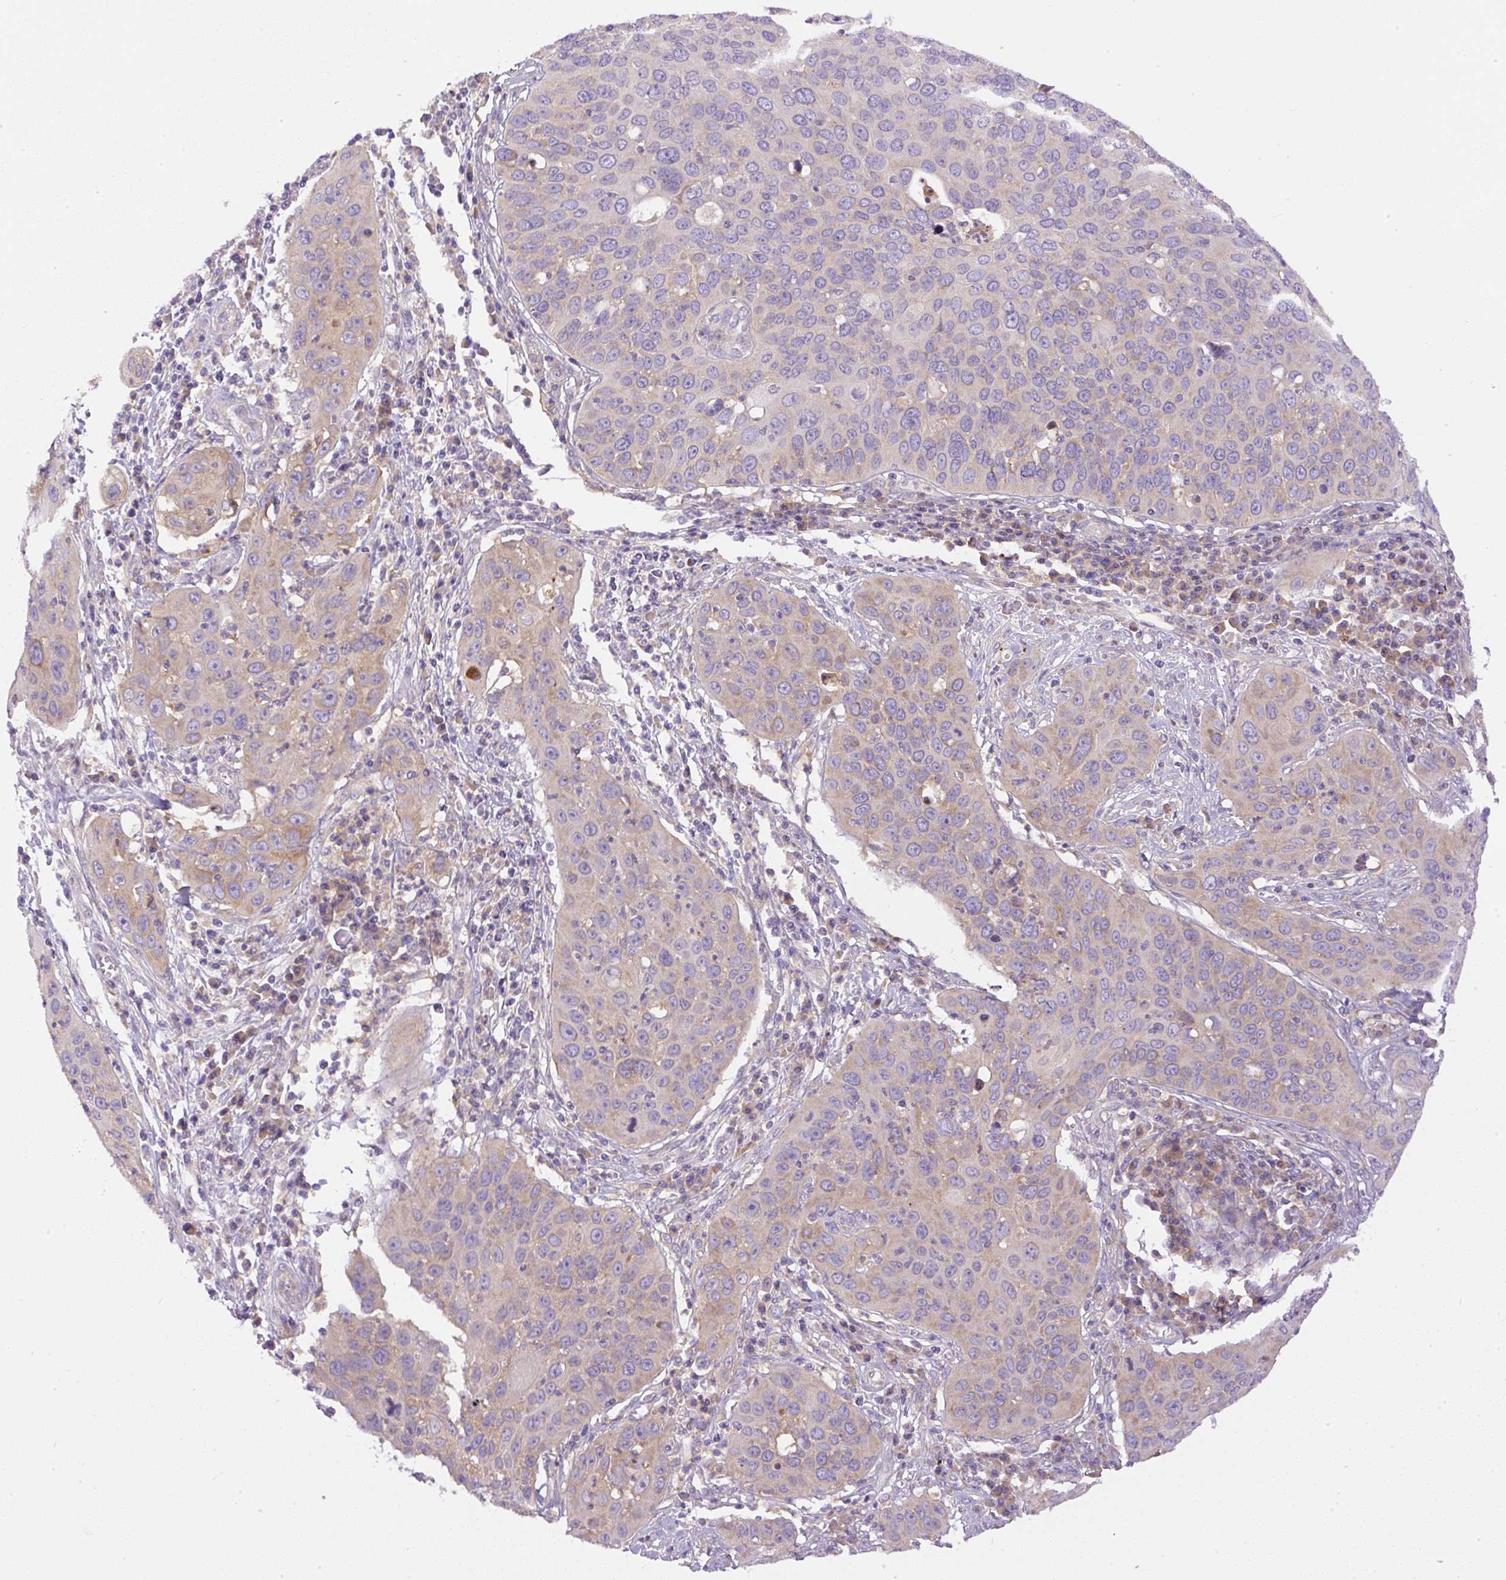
{"staining": {"intensity": "weak", "quantity": "<25%", "location": "cytoplasmic/membranous"}, "tissue": "cervical cancer", "cell_type": "Tumor cells", "image_type": "cancer", "snomed": [{"axis": "morphology", "description": "Squamous cell carcinoma, NOS"}, {"axis": "topography", "description": "Cervix"}], "caption": "The immunohistochemistry photomicrograph has no significant positivity in tumor cells of cervical squamous cell carcinoma tissue.", "gene": "DAPK1", "patient": {"sex": "female", "age": 36}}